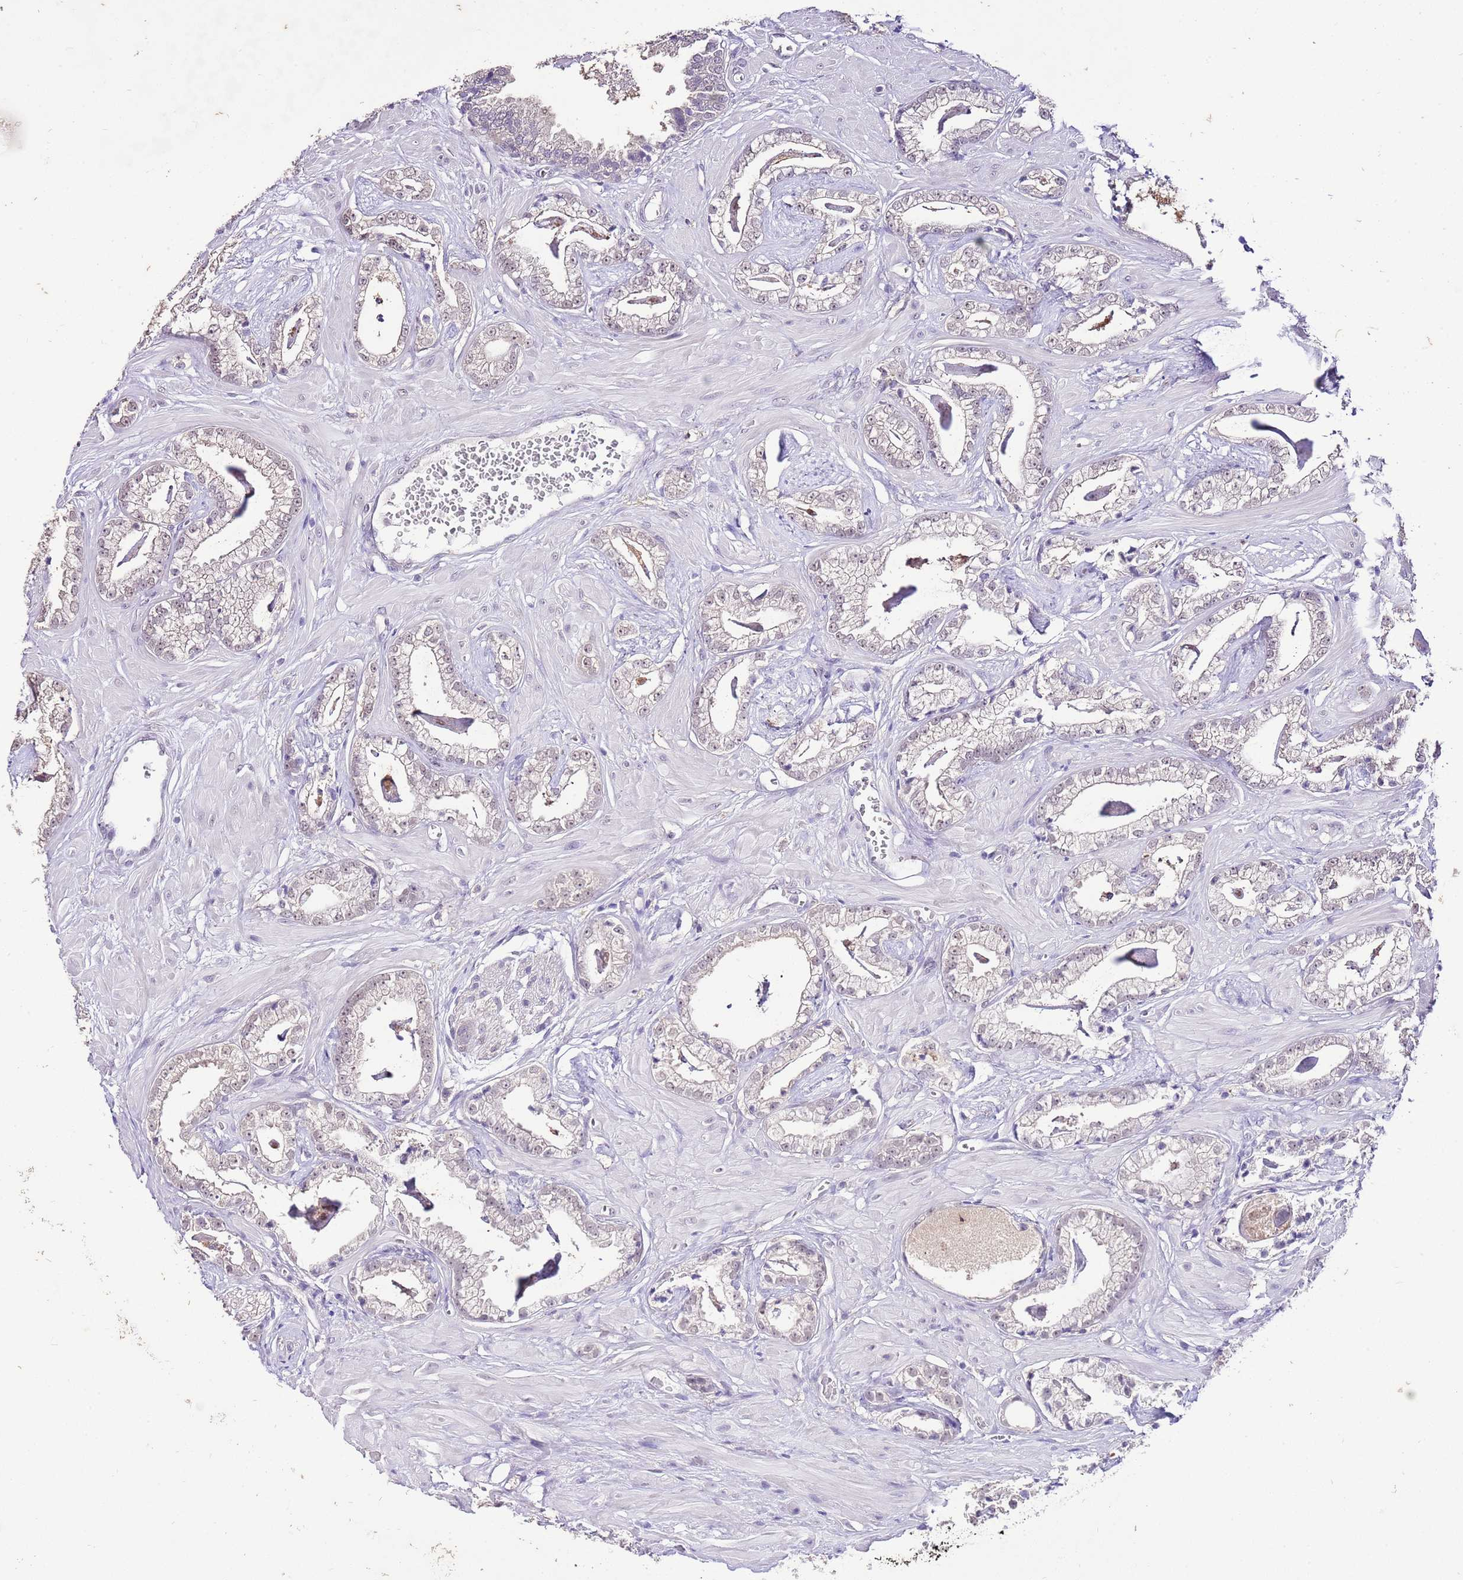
{"staining": {"intensity": "weak", "quantity": ">75%", "location": "nuclear"}, "tissue": "prostate cancer", "cell_type": "Tumor cells", "image_type": "cancer", "snomed": [{"axis": "morphology", "description": "Adenocarcinoma, Low grade"}, {"axis": "topography", "description": "Prostate"}], "caption": "Protein staining demonstrates weak nuclear staining in approximately >75% of tumor cells in prostate cancer (adenocarcinoma (low-grade)).", "gene": "IZUMO4", "patient": {"sex": "male", "age": 60}}